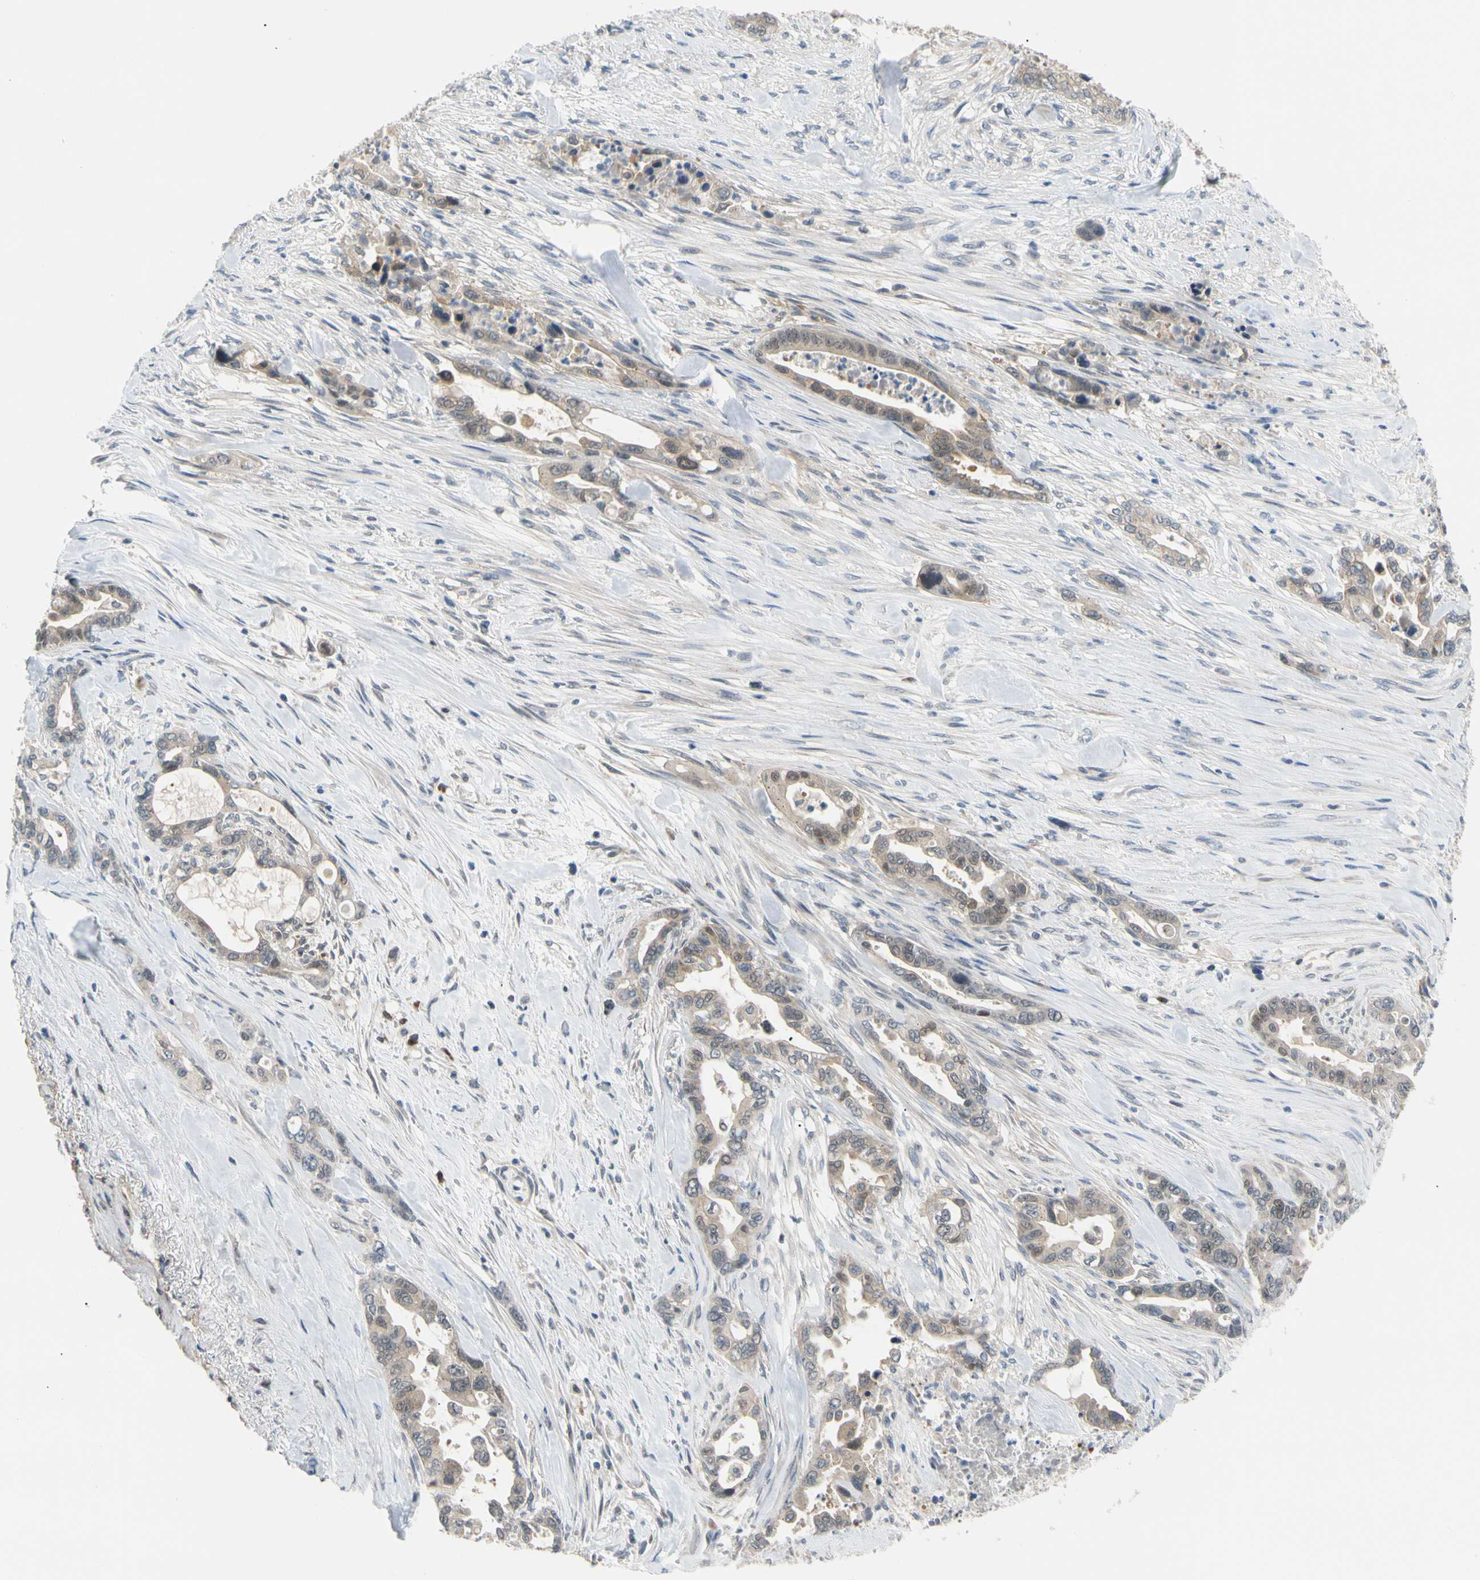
{"staining": {"intensity": "weak", "quantity": "25%-75%", "location": "cytoplasmic/membranous"}, "tissue": "pancreatic cancer", "cell_type": "Tumor cells", "image_type": "cancer", "snomed": [{"axis": "morphology", "description": "Adenocarcinoma, NOS"}, {"axis": "topography", "description": "Pancreas"}], "caption": "Immunohistochemical staining of pancreatic cancer displays low levels of weak cytoplasmic/membranous staining in approximately 25%-75% of tumor cells.", "gene": "SEC23B", "patient": {"sex": "male", "age": 70}}